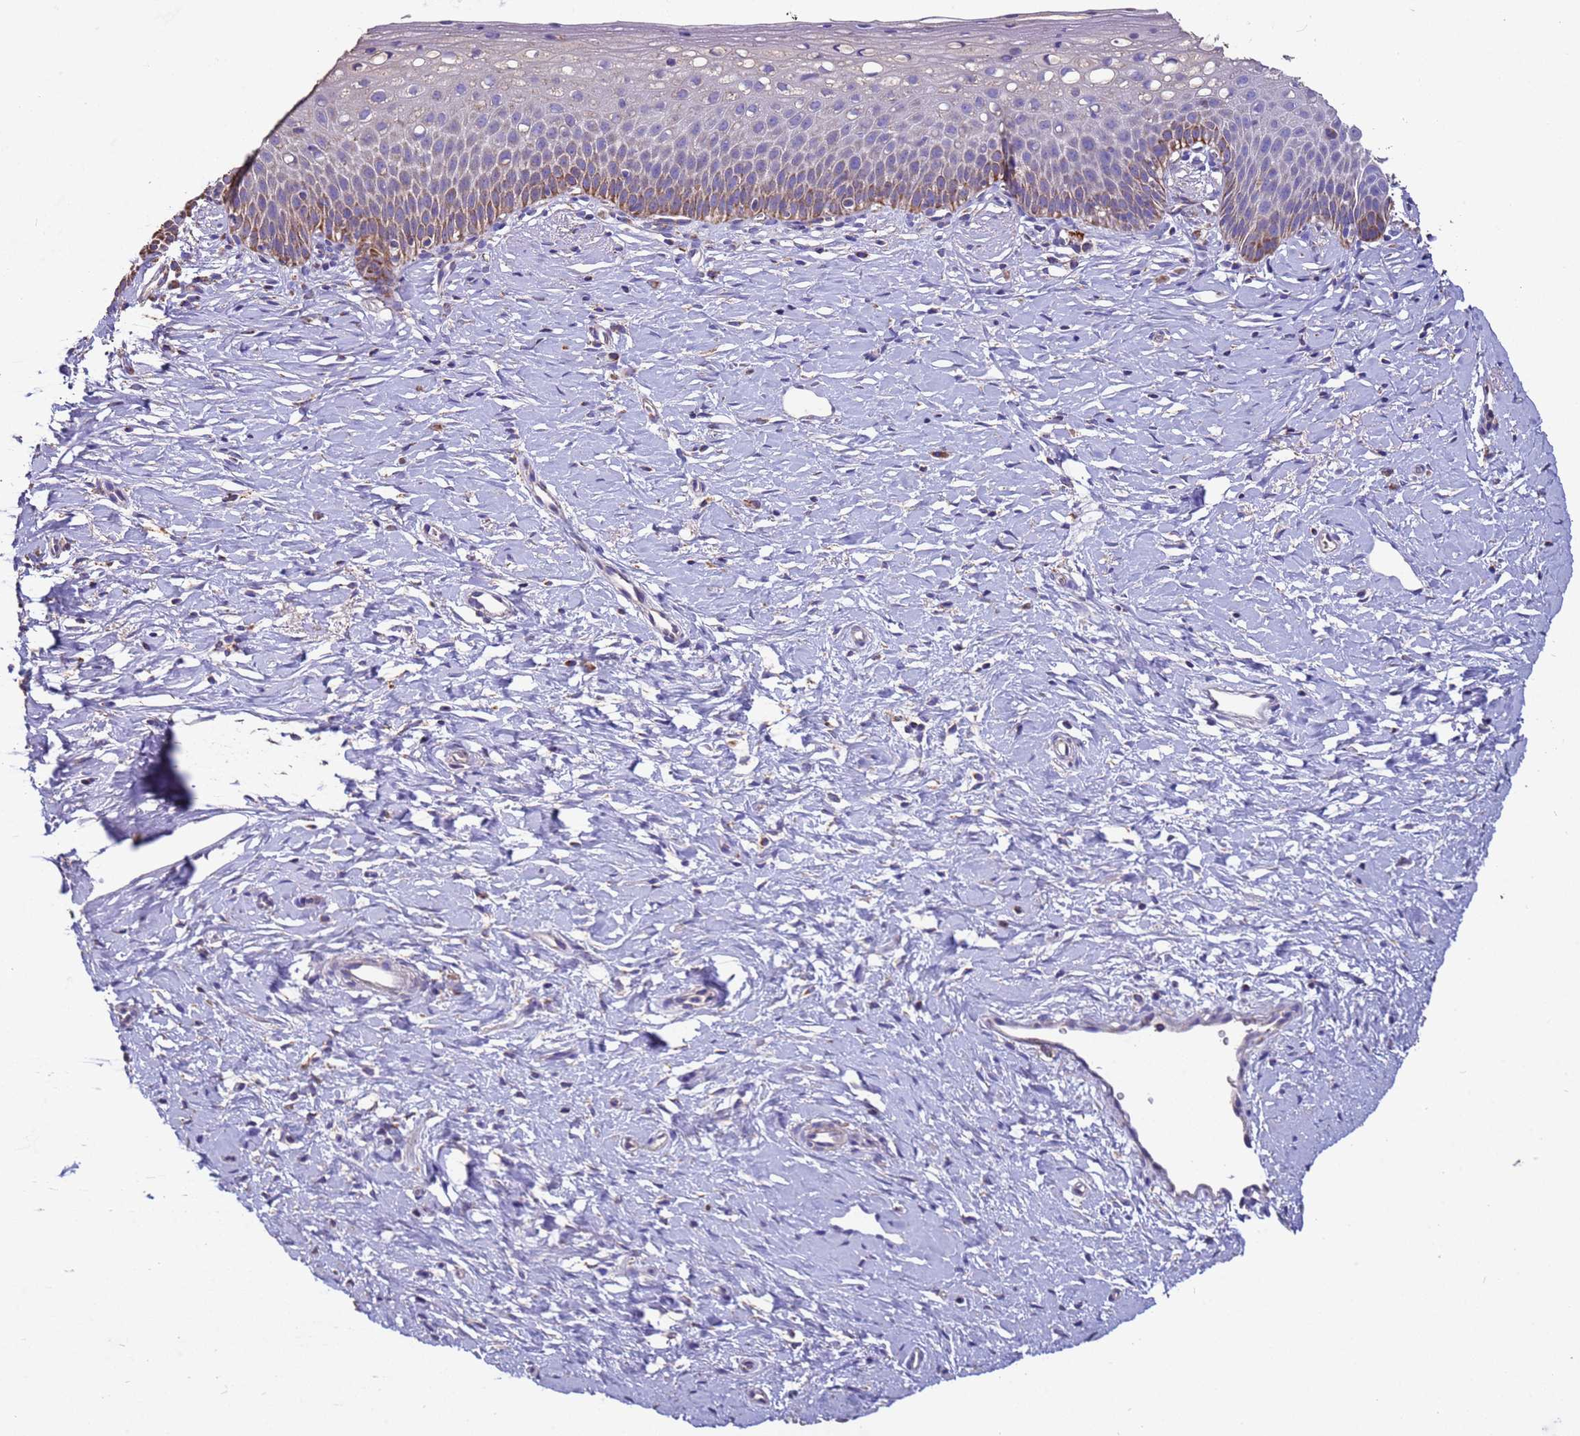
{"staining": {"intensity": "moderate", "quantity": ">75%", "location": "cytoplasmic/membranous"}, "tissue": "cervix", "cell_type": "Glandular cells", "image_type": "normal", "snomed": [{"axis": "morphology", "description": "Normal tissue, NOS"}, {"axis": "topography", "description": "Cervix"}], "caption": "Benign cervix shows moderate cytoplasmic/membranous expression in about >75% of glandular cells (Stains: DAB in brown, nuclei in blue, Microscopy: brightfield microscopy at high magnification)..", "gene": "ZNFX1", "patient": {"sex": "female", "age": 36}}